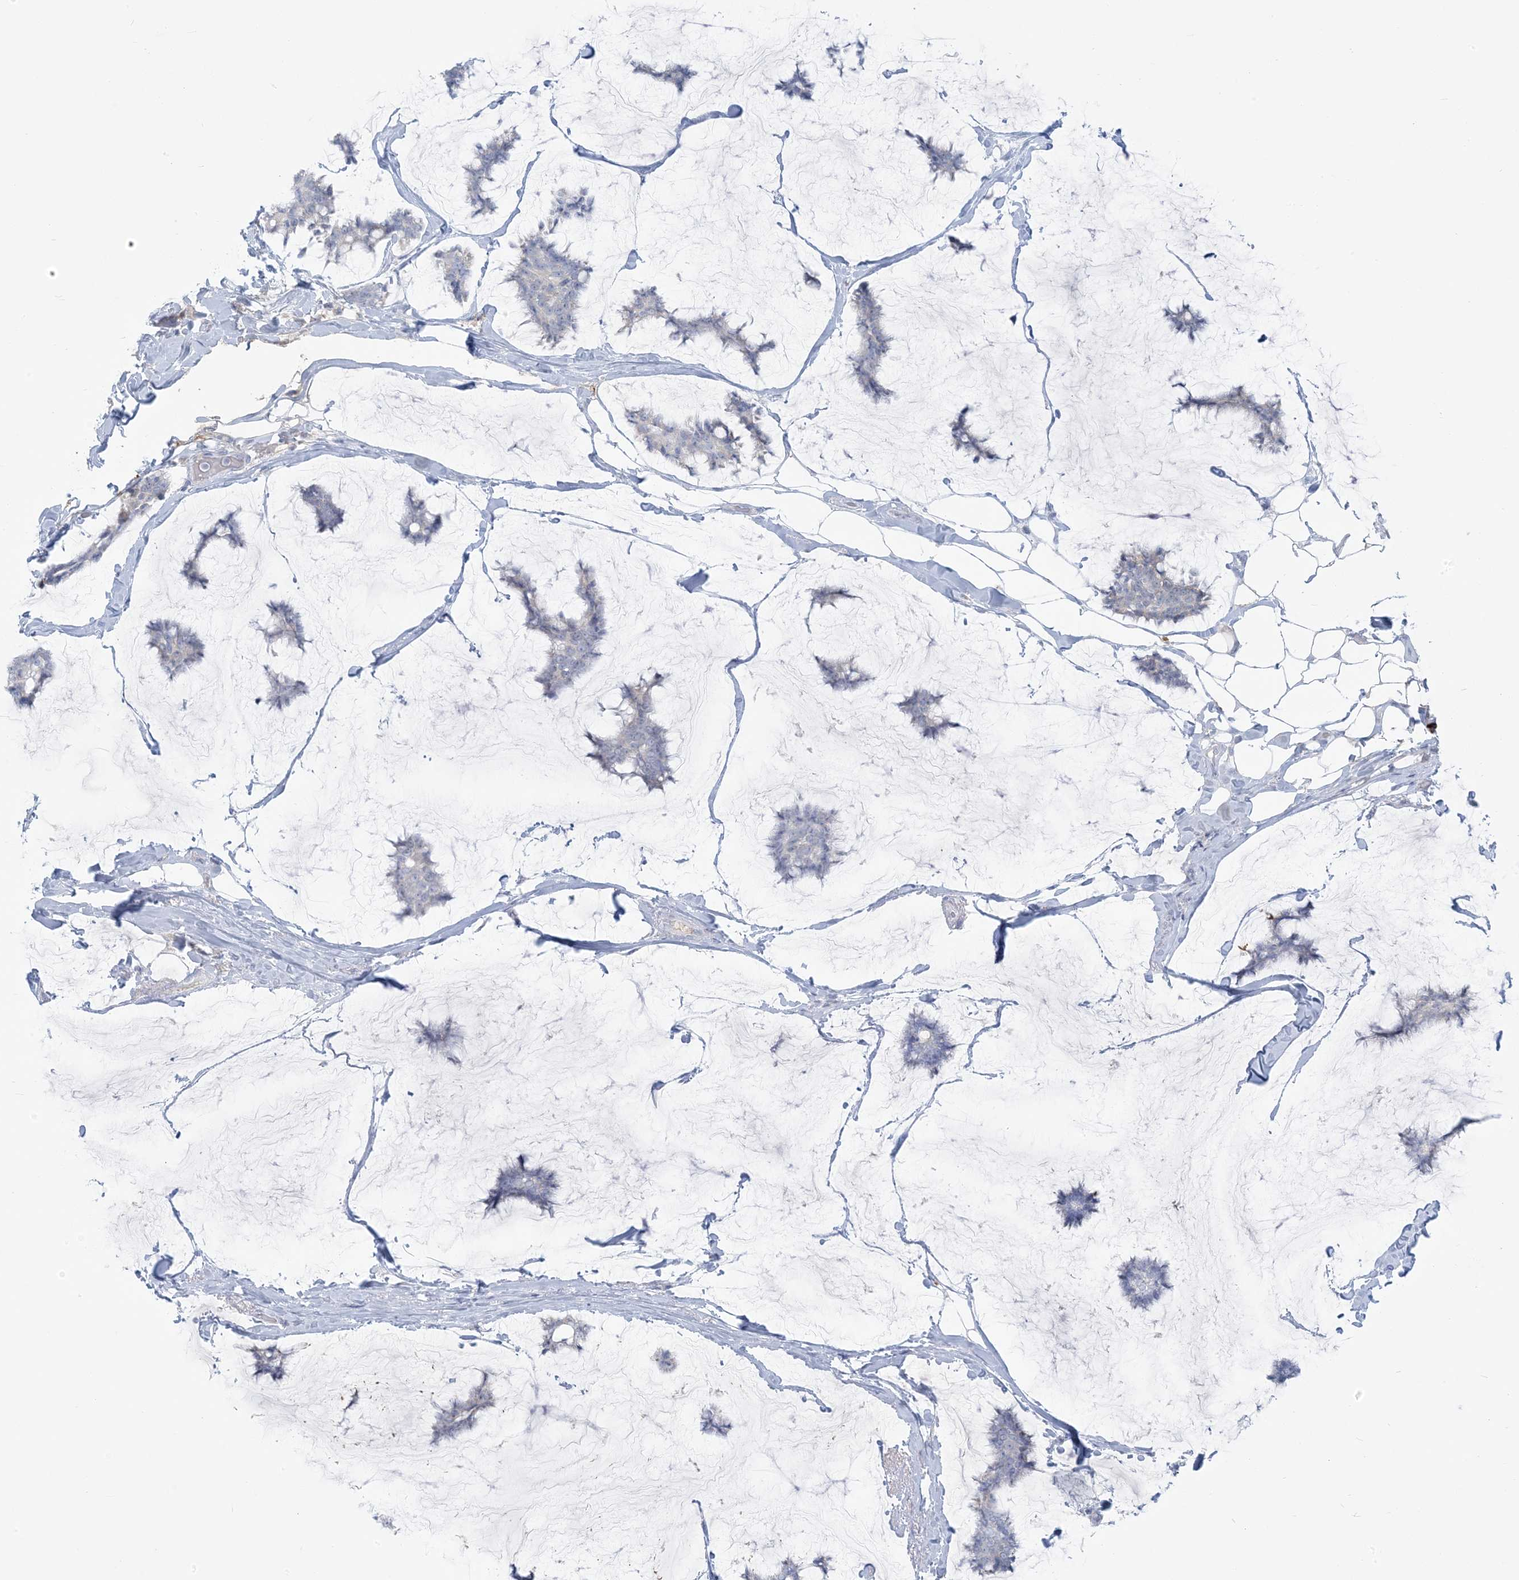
{"staining": {"intensity": "negative", "quantity": "none", "location": "none"}, "tissue": "breast cancer", "cell_type": "Tumor cells", "image_type": "cancer", "snomed": [{"axis": "morphology", "description": "Duct carcinoma"}, {"axis": "topography", "description": "Breast"}], "caption": "IHC photomicrograph of neoplastic tissue: infiltrating ductal carcinoma (breast) stained with DAB (3,3'-diaminobenzidine) shows no significant protein positivity in tumor cells. (Brightfield microscopy of DAB (3,3'-diaminobenzidine) immunohistochemistry at high magnification).", "gene": "SCML1", "patient": {"sex": "female", "age": 93}}